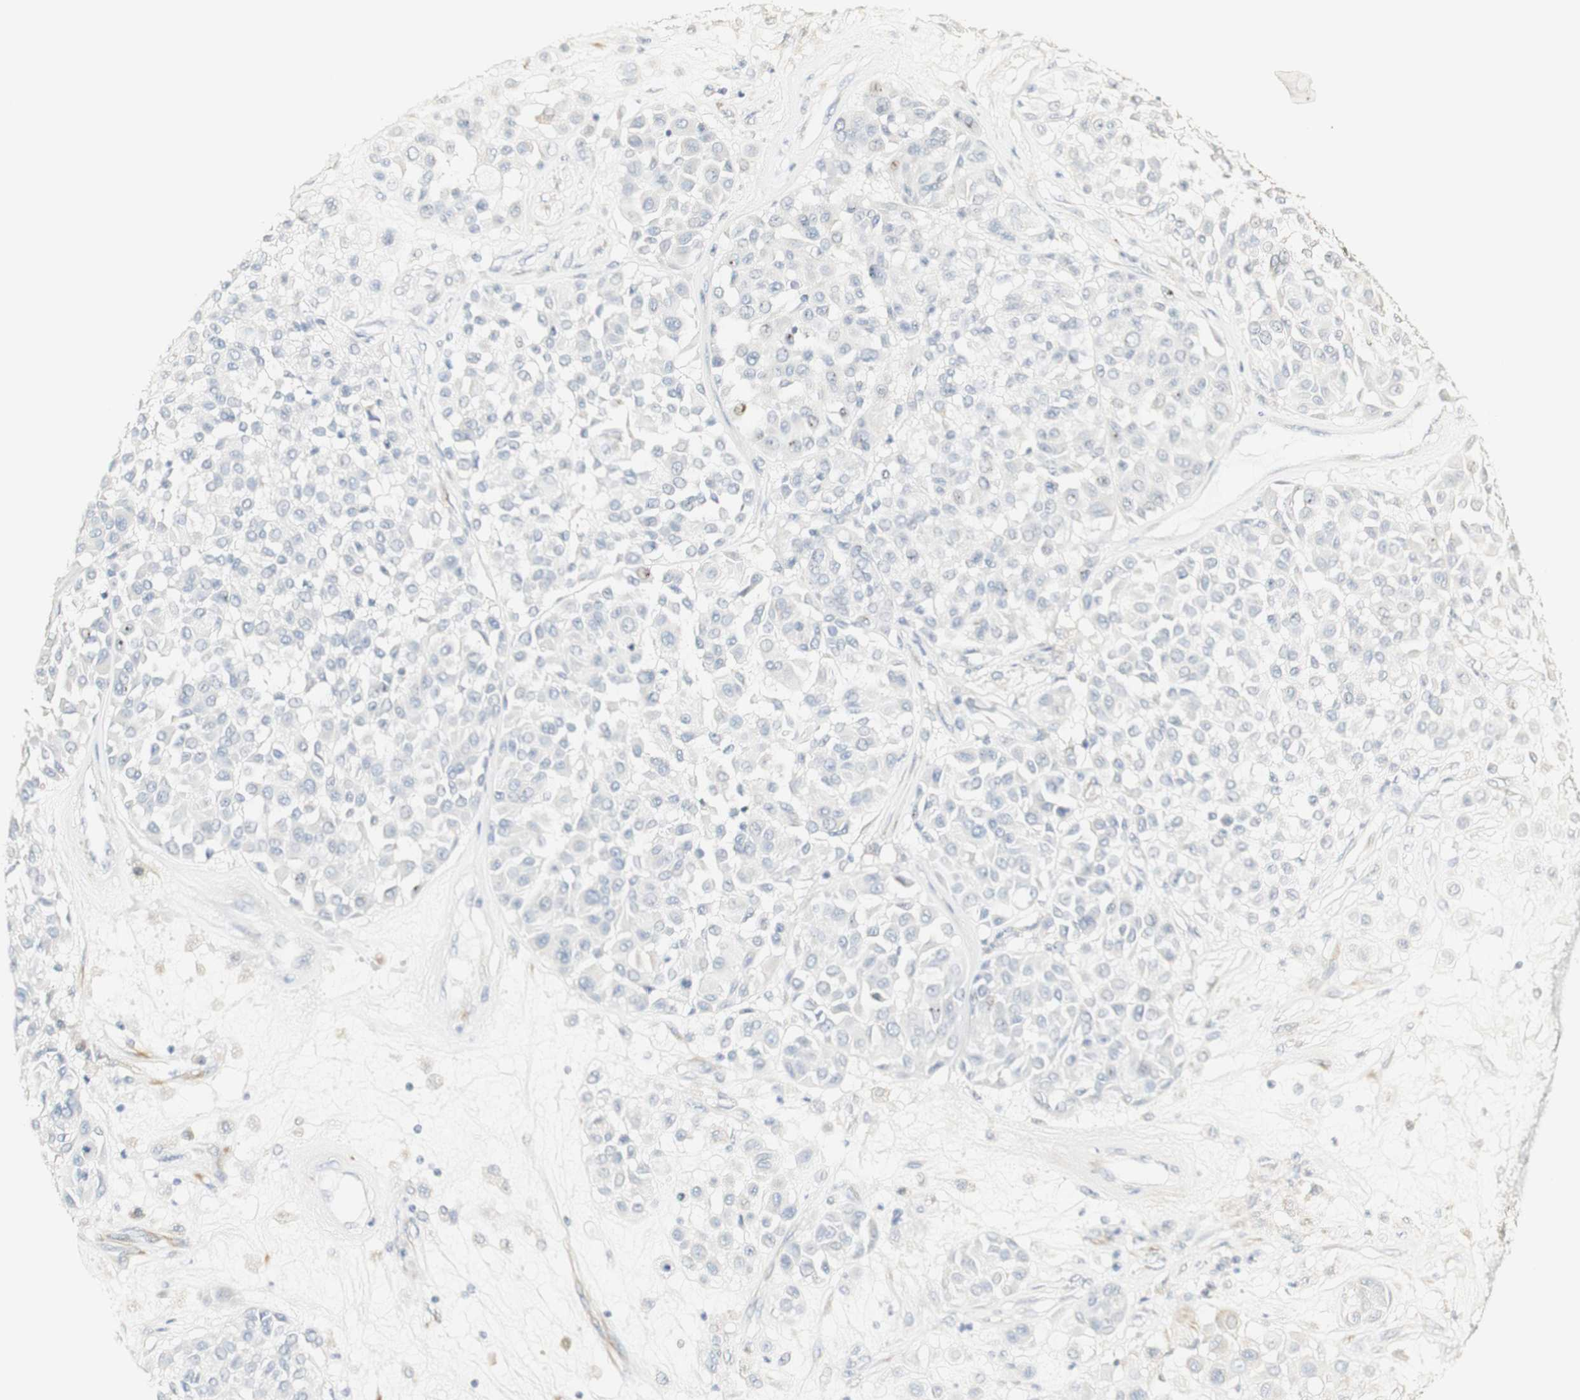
{"staining": {"intensity": "negative", "quantity": "none", "location": "none"}, "tissue": "melanoma", "cell_type": "Tumor cells", "image_type": "cancer", "snomed": [{"axis": "morphology", "description": "Malignant melanoma, Metastatic site"}, {"axis": "topography", "description": "Soft tissue"}], "caption": "Human melanoma stained for a protein using immunohistochemistry (IHC) reveals no expression in tumor cells.", "gene": "FMO3", "patient": {"sex": "male", "age": 41}}